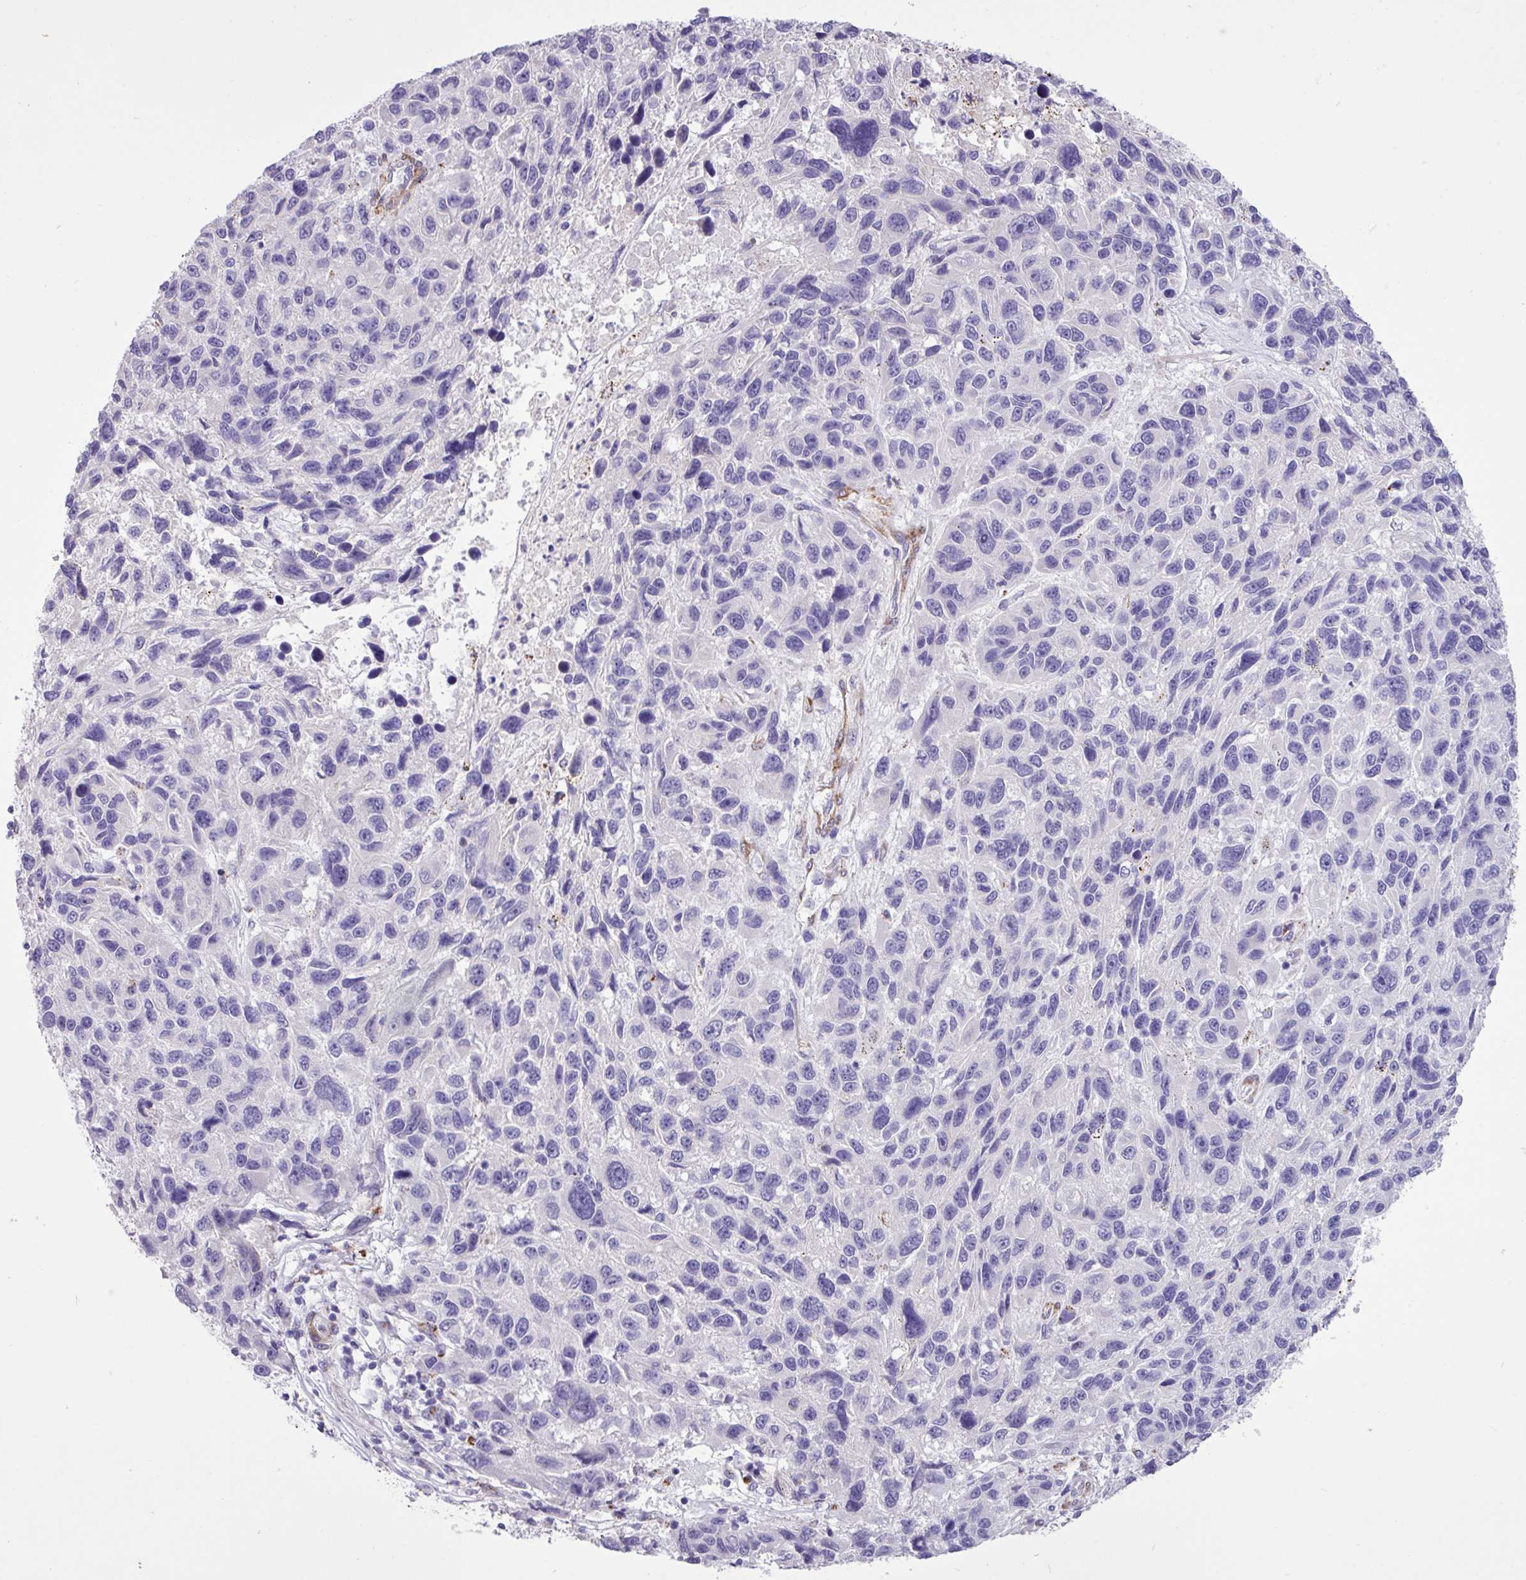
{"staining": {"intensity": "negative", "quantity": "none", "location": "none"}, "tissue": "melanoma", "cell_type": "Tumor cells", "image_type": "cancer", "snomed": [{"axis": "morphology", "description": "Malignant melanoma, NOS"}, {"axis": "topography", "description": "Skin"}], "caption": "An image of human melanoma is negative for staining in tumor cells.", "gene": "CD248", "patient": {"sex": "male", "age": 53}}